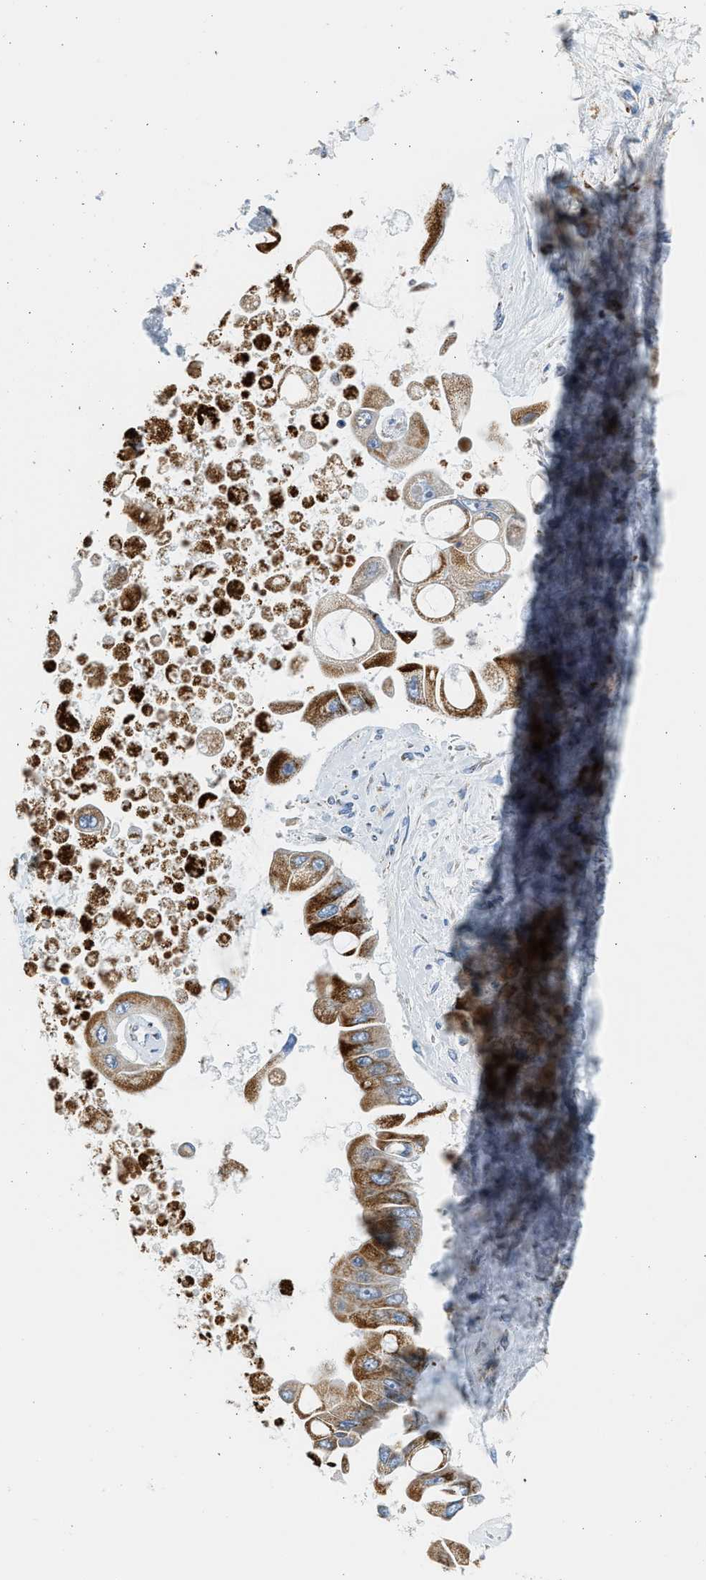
{"staining": {"intensity": "strong", "quantity": ">75%", "location": "cytoplasmic/membranous"}, "tissue": "liver cancer", "cell_type": "Tumor cells", "image_type": "cancer", "snomed": [{"axis": "morphology", "description": "Cholangiocarcinoma"}, {"axis": "topography", "description": "Liver"}], "caption": "The histopathology image reveals immunohistochemical staining of liver cholangiocarcinoma. There is strong cytoplasmic/membranous expression is identified in about >75% of tumor cells.", "gene": "KCNMB3", "patient": {"sex": "male", "age": 50}}